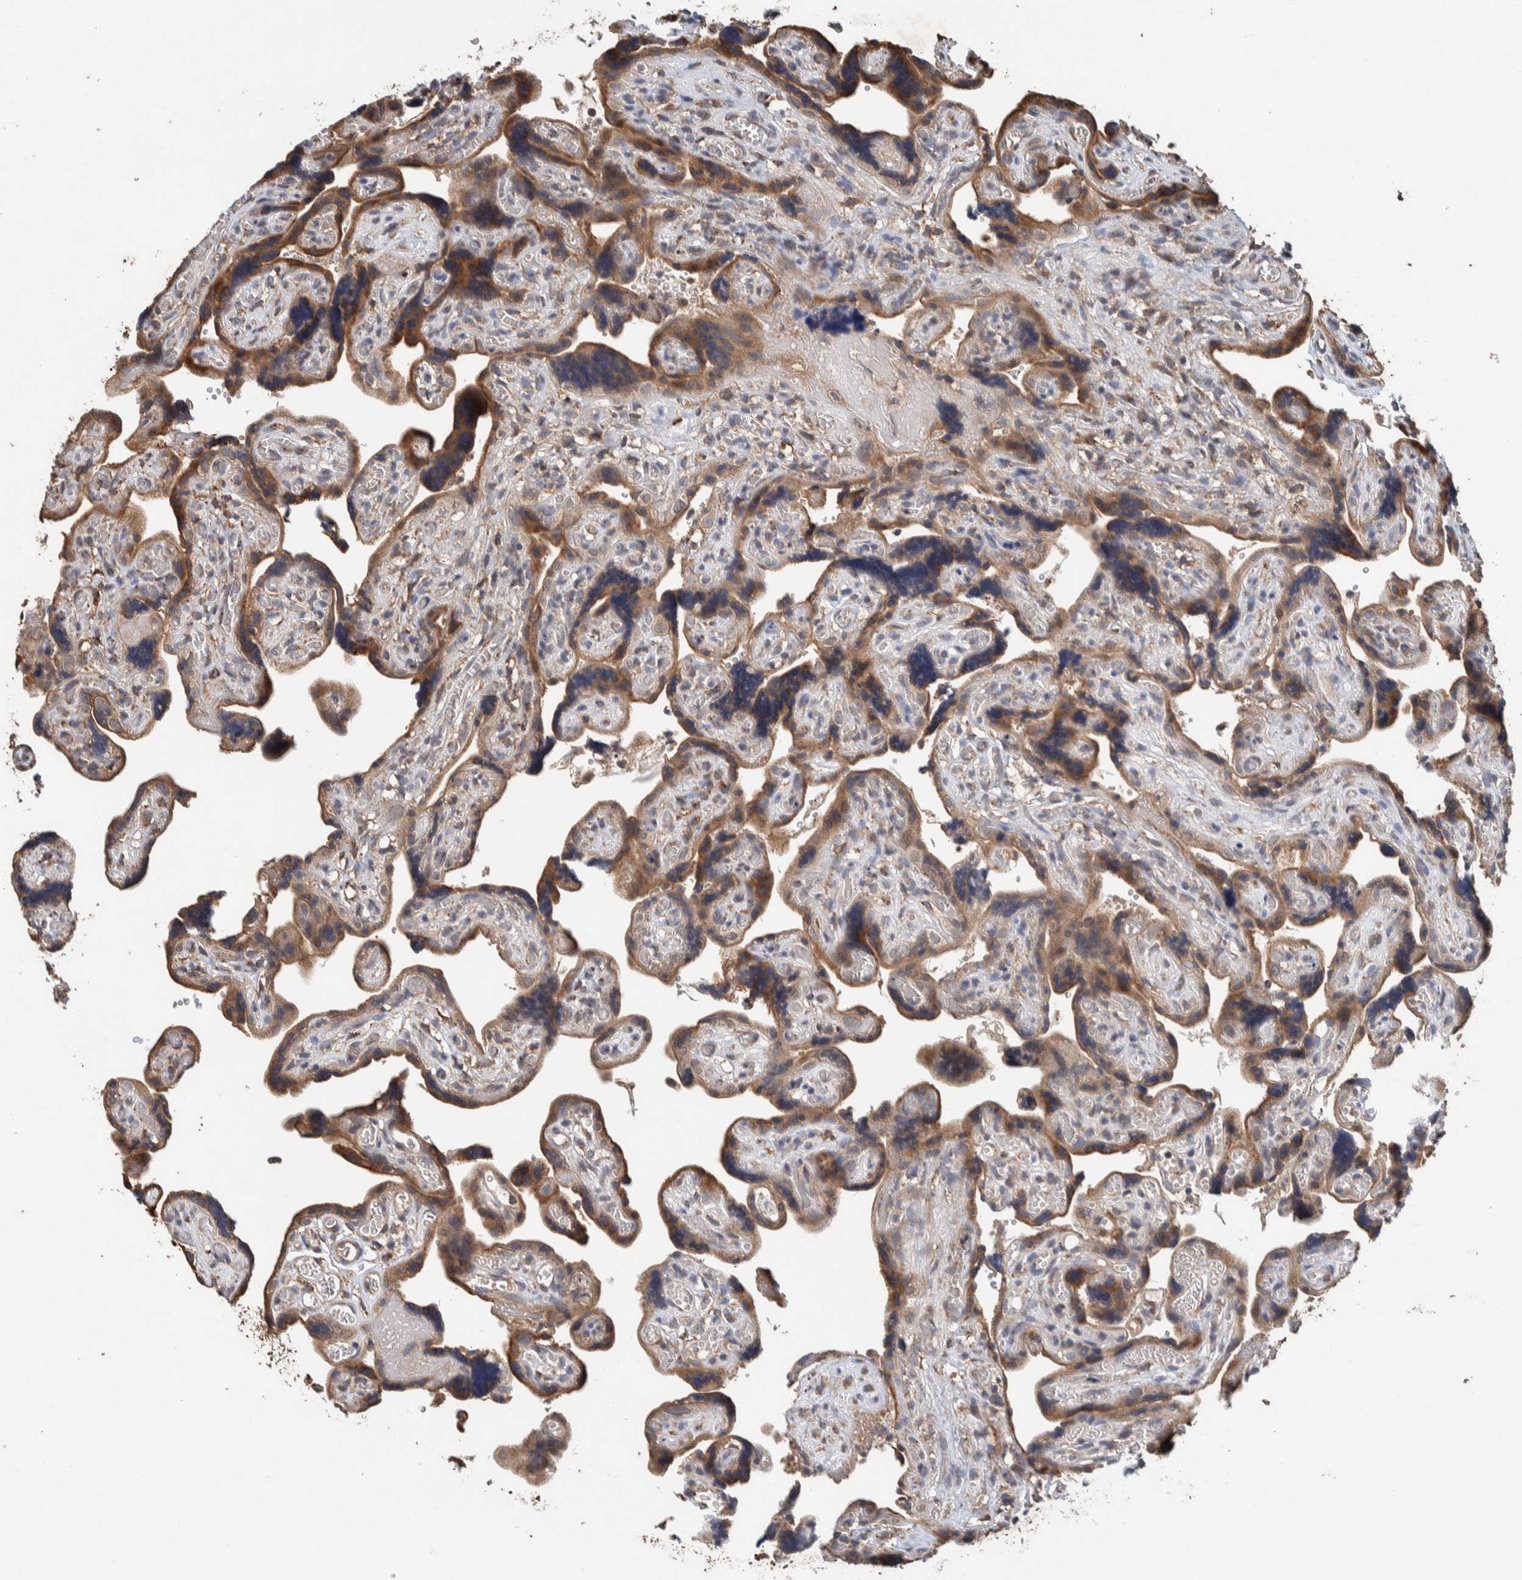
{"staining": {"intensity": "moderate", "quantity": ">75%", "location": "cytoplasmic/membranous"}, "tissue": "placenta", "cell_type": "Trophoblastic cells", "image_type": "normal", "snomed": [{"axis": "morphology", "description": "Normal tissue, NOS"}, {"axis": "topography", "description": "Placenta"}], "caption": "IHC histopathology image of benign placenta stained for a protein (brown), which demonstrates medium levels of moderate cytoplasmic/membranous staining in about >75% of trophoblastic cells.", "gene": "PLA2G3", "patient": {"sex": "female", "age": 30}}